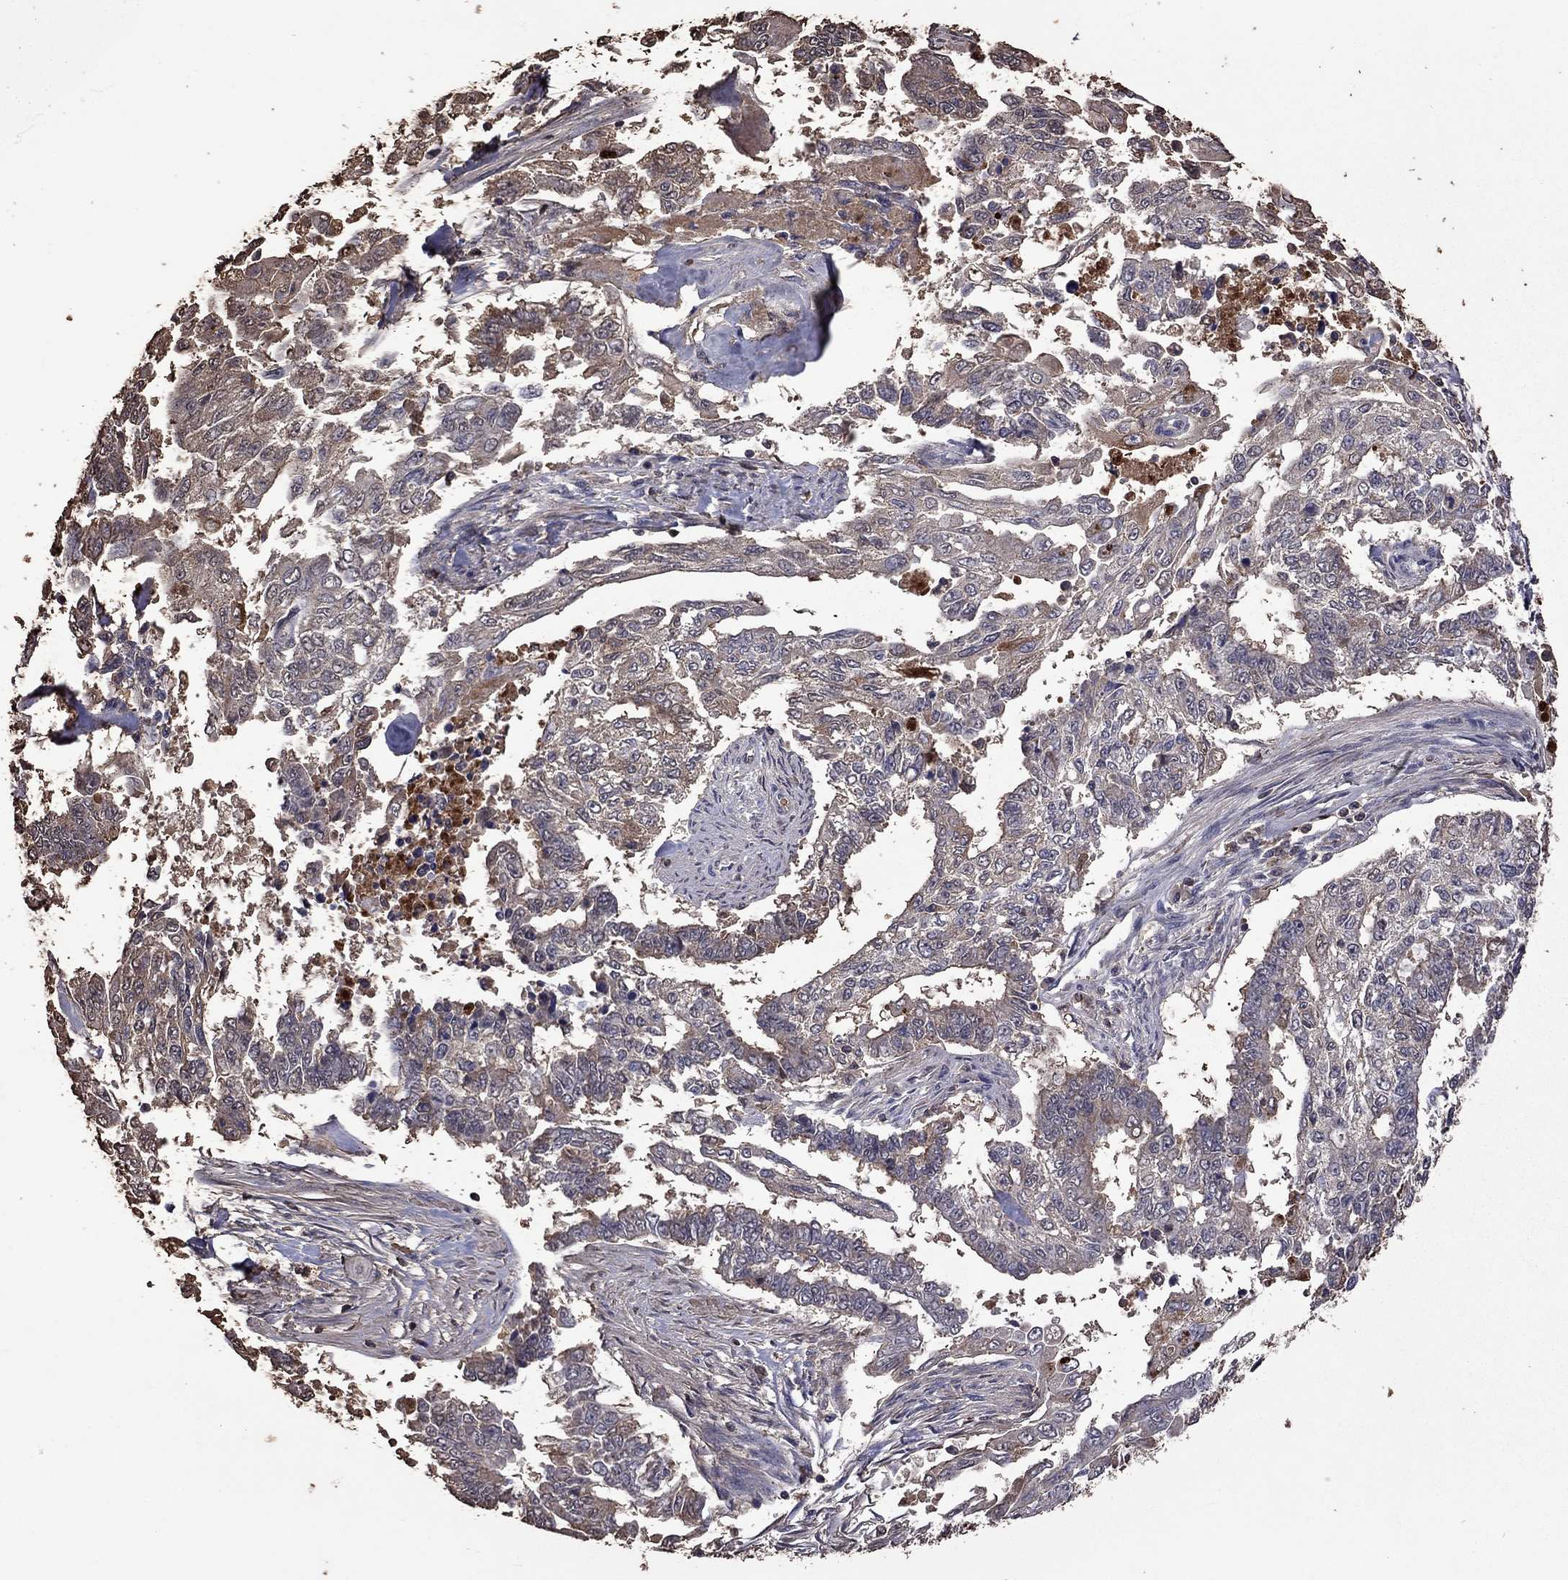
{"staining": {"intensity": "moderate", "quantity": "<25%", "location": "cytoplasmic/membranous"}, "tissue": "endometrial cancer", "cell_type": "Tumor cells", "image_type": "cancer", "snomed": [{"axis": "morphology", "description": "Adenocarcinoma, NOS"}, {"axis": "topography", "description": "Uterus"}], "caption": "Immunohistochemical staining of endometrial cancer (adenocarcinoma) shows low levels of moderate cytoplasmic/membranous protein positivity in approximately <25% of tumor cells.", "gene": "SERPINA5", "patient": {"sex": "female", "age": 59}}